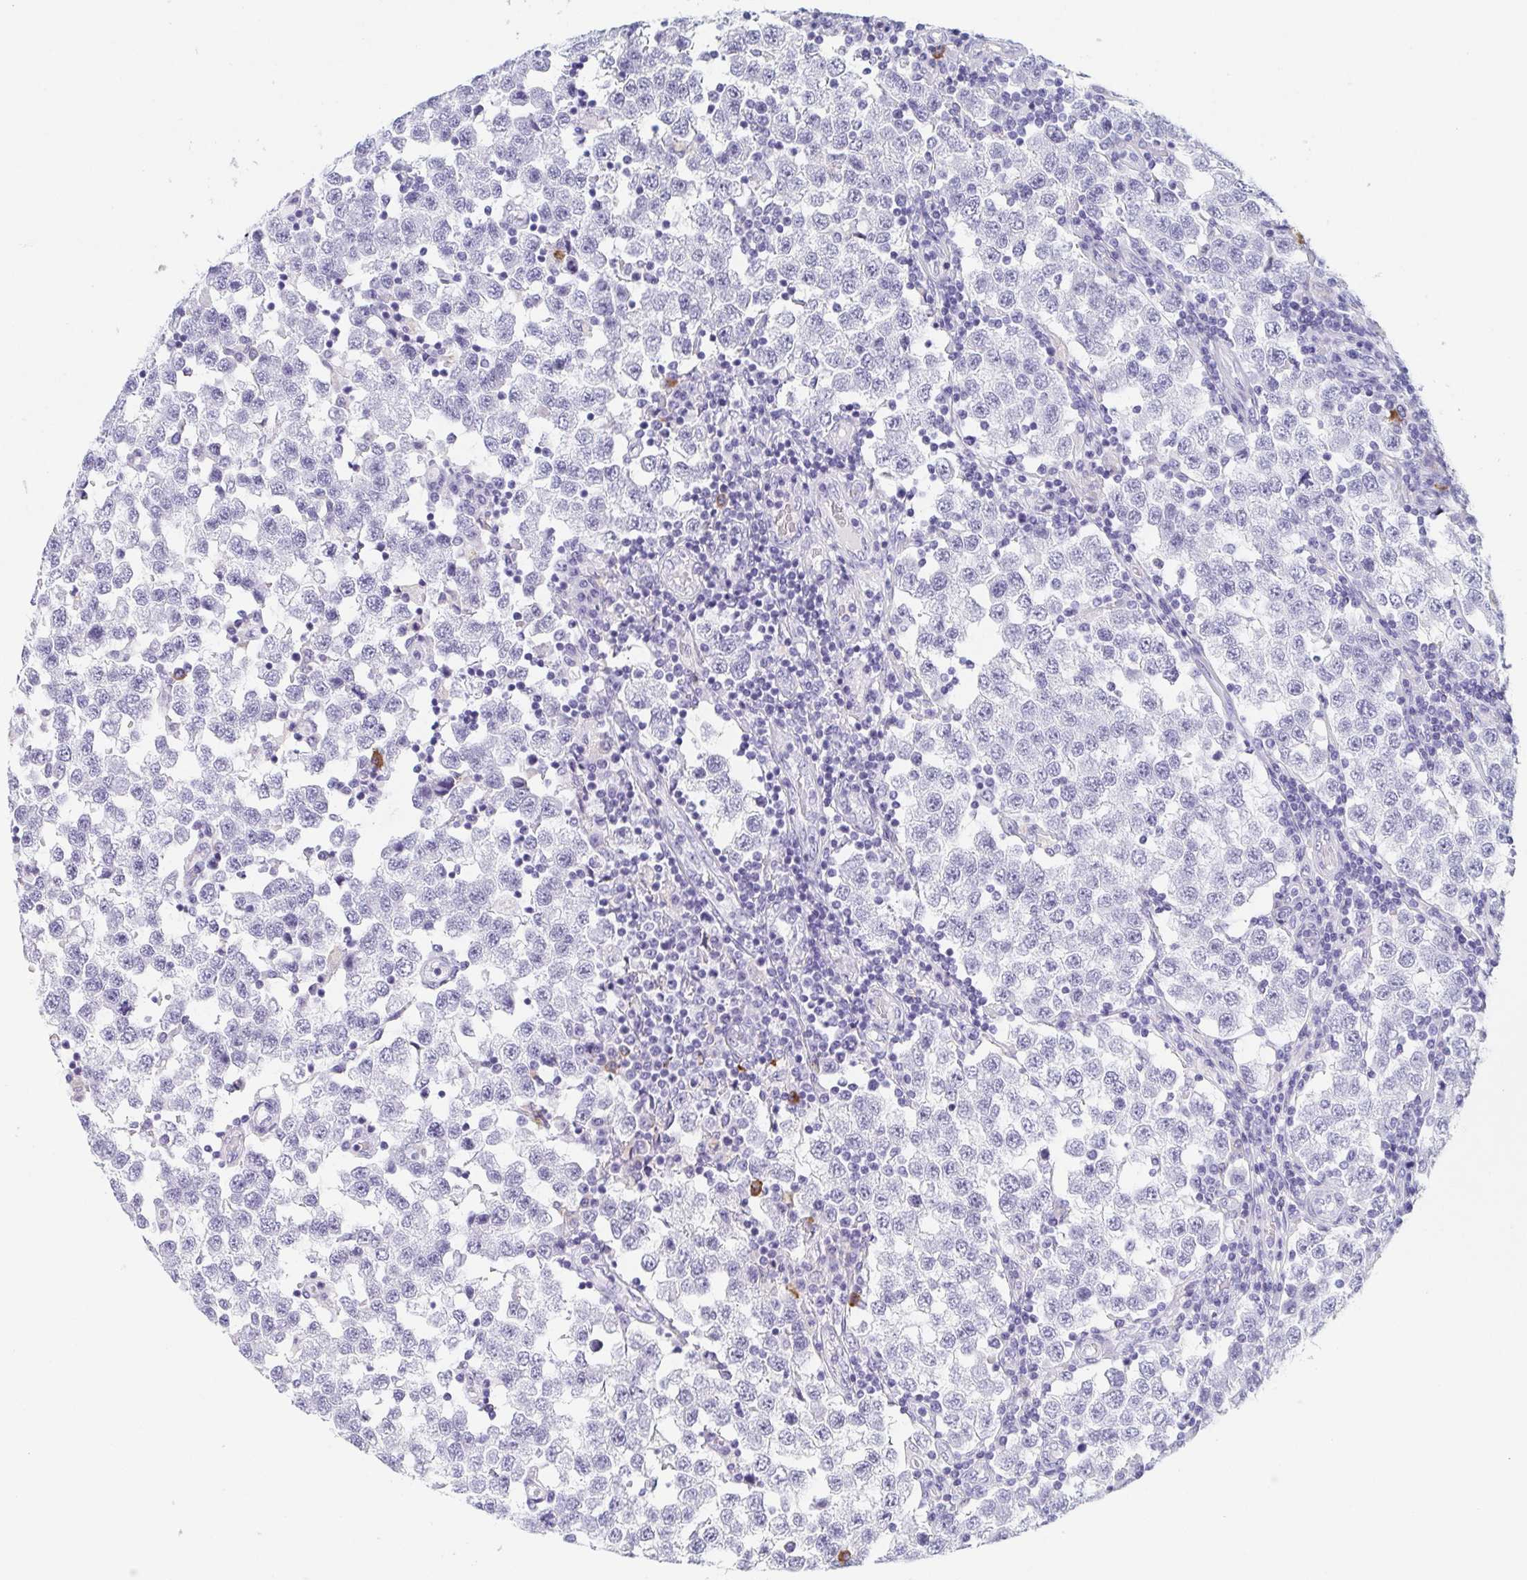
{"staining": {"intensity": "negative", "quantity": "none", "location": "none"}, "tissue": "testis cancer", "cell_type": "Tumor cells", "image_type": "cancer", "snomed": [{"axis": "morphology", "description": "Seminoma, NOS"}, {"axis": "topography", "description": "Testis"}], "caption": "A photomicrograph of human testis seminoma is negative for staining in tumor cells.", "gene": "REG4", "patient": {"sex": "male", "age": 34}}